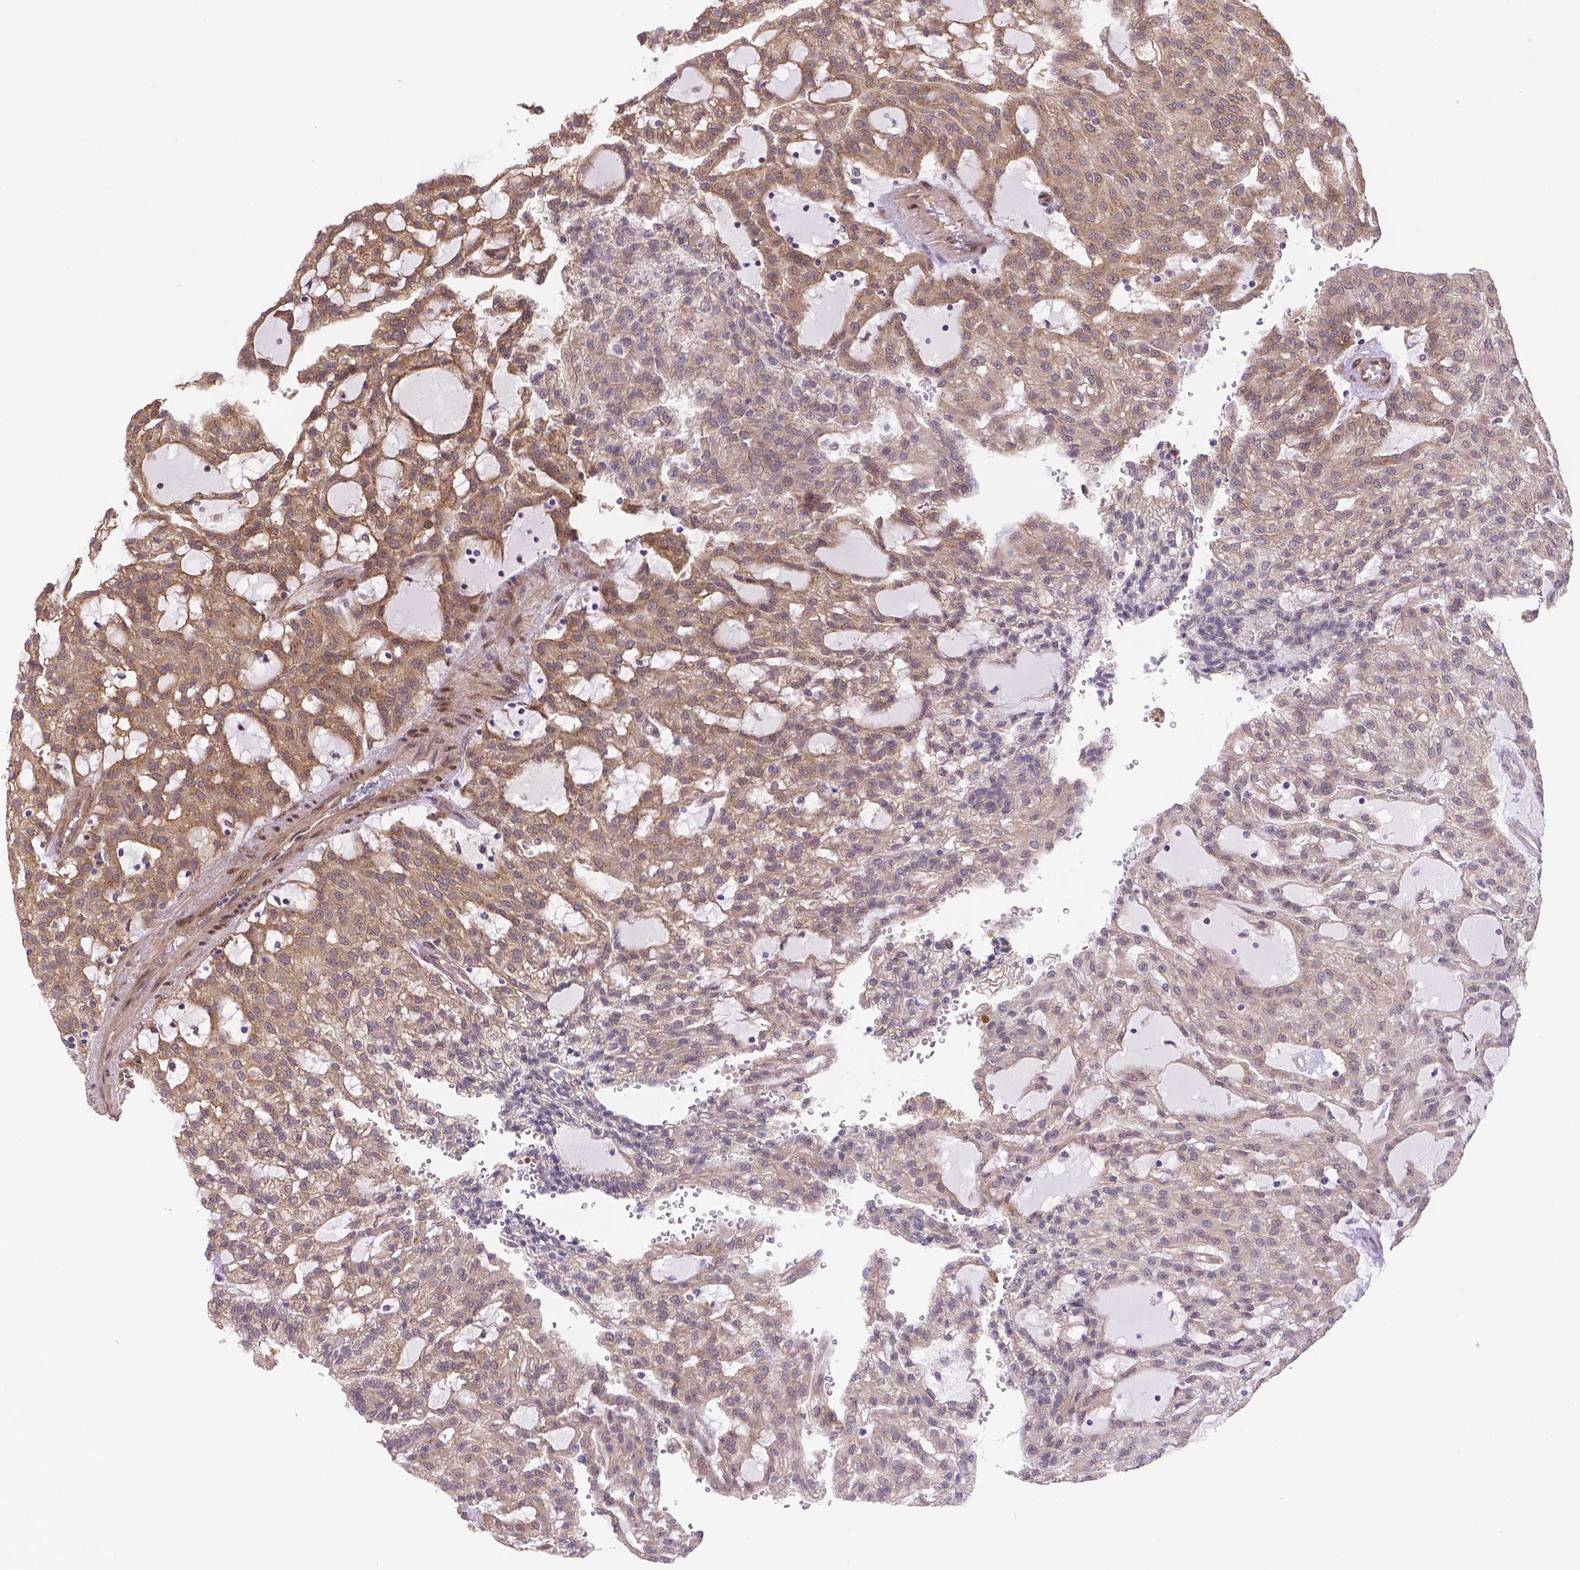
{"staining": {"intensity": "weak", "quantity": ">75%", "location": "cytoplasmic/membranous"}, "tissue": "renal cancer", "cell_type": "Tumor cells", "image_type": "cancer", "snomed": [{"axis": "morphology", "description": "Adenocarcinoma, NOS"}, {"axis": "topography", "description": "Kidney"}], "caption": "Protein positivity by immunohistochemistry shows weak cytoplasmic/membranous expression in approximately >75% of tumor cells in adenocarcinoma (renal). (DAB (3,3'-diaminobenzidine) IHC, brown staining for protein, blue staining for nuclei).", "gene": "YAP1", "patient": {"sex": "male", "age": 63}}